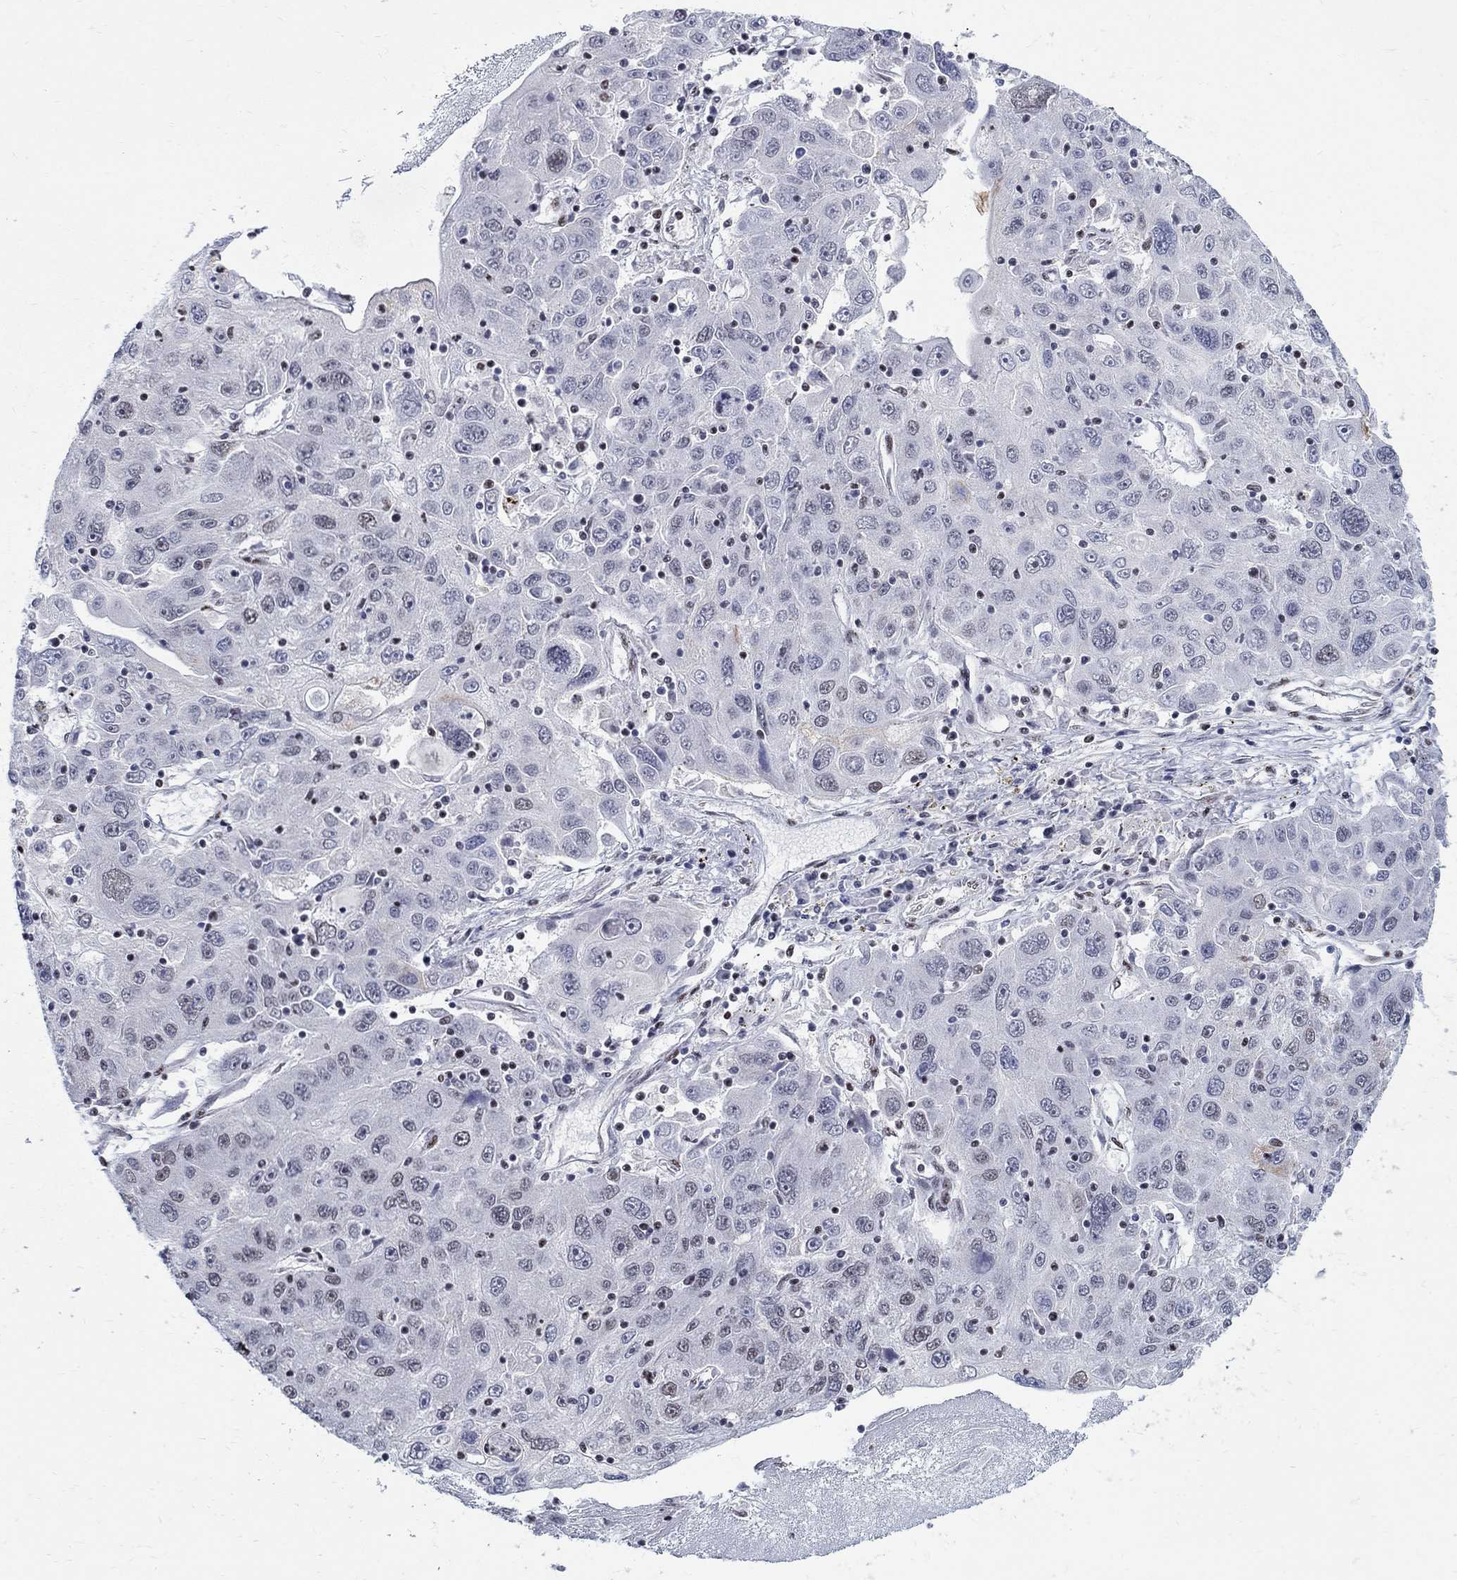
{"staining": {"intensity": "weak", "quantity": "<25%", "location": "nuclear"}, "tissue": "stomach cancer", "cell_type": "Tumor cells", "image_type": "cancer", "snomed": [{"axis": "morphology", "description": "Adenocarcinoma, NOS"}, {"axis": "topography", "description": "Stomach"}], "caption": "This is an immunohistochemistry (IHC) histopathology image of adenocarcinoma (stomach). There is no expression in tumor cells.", "gene": "FBXO16", "patient": {"sex": "male", "age": 56}}